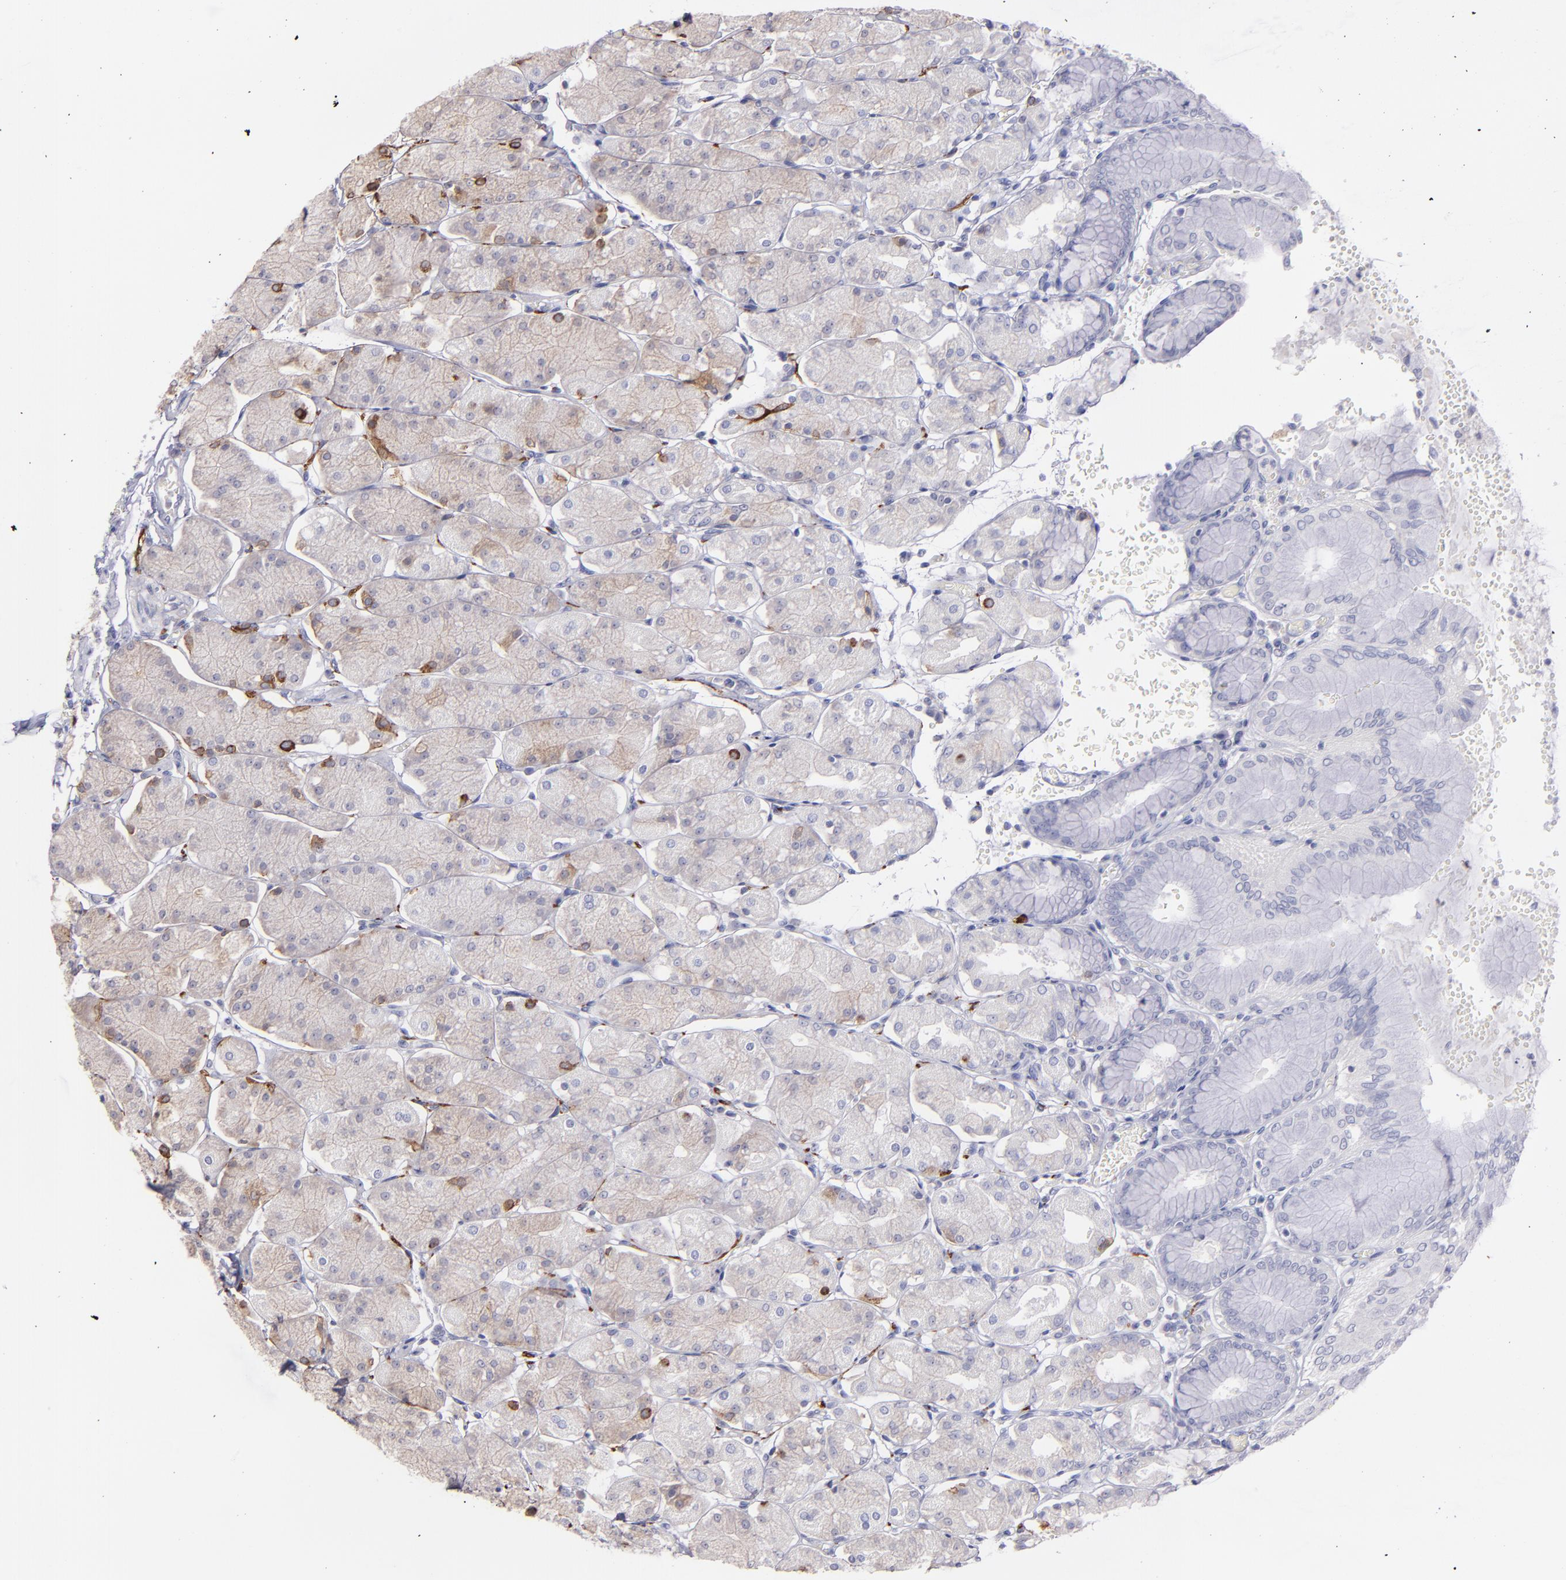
{"staining": {"intensity": "strong", "quantity": "<25%", "location": "cytoplasmic/membranous"}, "tissue": "stomach", "cell_type": "Glandular cells", "image_type": "normal", "snomed": [{"axis": "morphology", "description": "Normal tissue, NOS"}, {"axis": "topography", "description": "Stomach, upper"}, {"axis": "topography", "description": "Stomach"}], "caption": "Immunohistochemistry (IHC) photomicrograph of normal human stomach stained for a protein (brown), which displays medium levels of strong cytoplasmic/membranous expression in about <25% of glandular cells.", "gene": "SNAP25", "patient": {"sex": "male", "age": 76}}